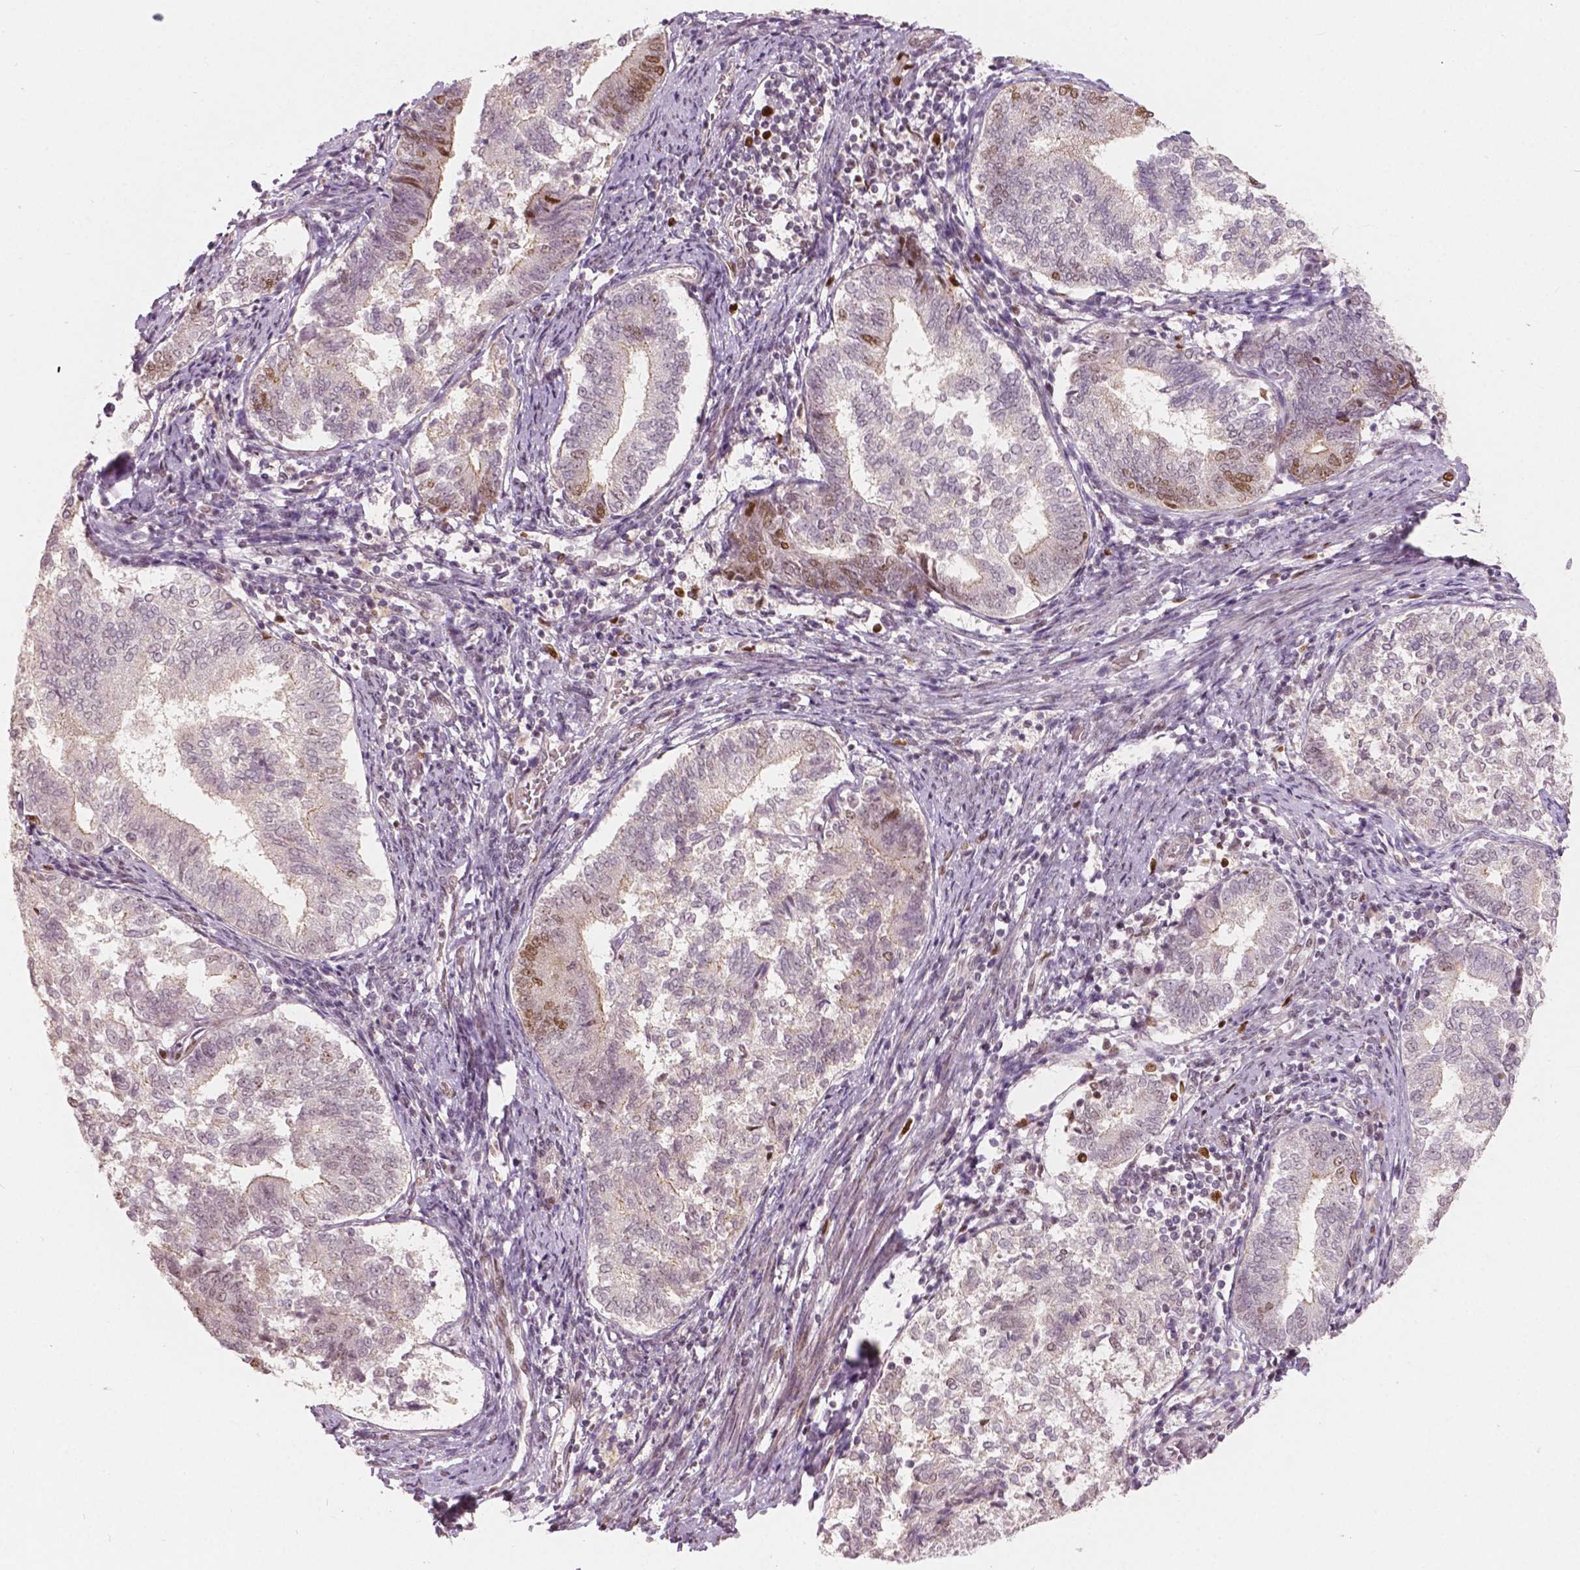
{"staining": {"intensity": "moderate", "quantity": "<25%", "location": "cytoplasmic/membranous,nuclear"}, "tissue": "endometrial cancer", "cell_type": "Tumor cells", "image_type": "cancer", "snomed": [{"axis": "morphology", "description": "Adenocarcinoma, NOS"}, {"axis": "topography", "description": "Endometrium"}], "caption": "Immunohistochemistry histopathology image of neoplastic tissue: human endometrial cancer (adenocarcinoma) stained using immunohistochemistry (IHC) reveals low levels of moderate protein expression localized specifically in the cytoplasmic/membranous and nuclear of tumor cells, appearing as a cytoplasmic/membranous and nuclear brown color.", "gene": "NSD2", "patient": {"sex": "female", "age": 65}}